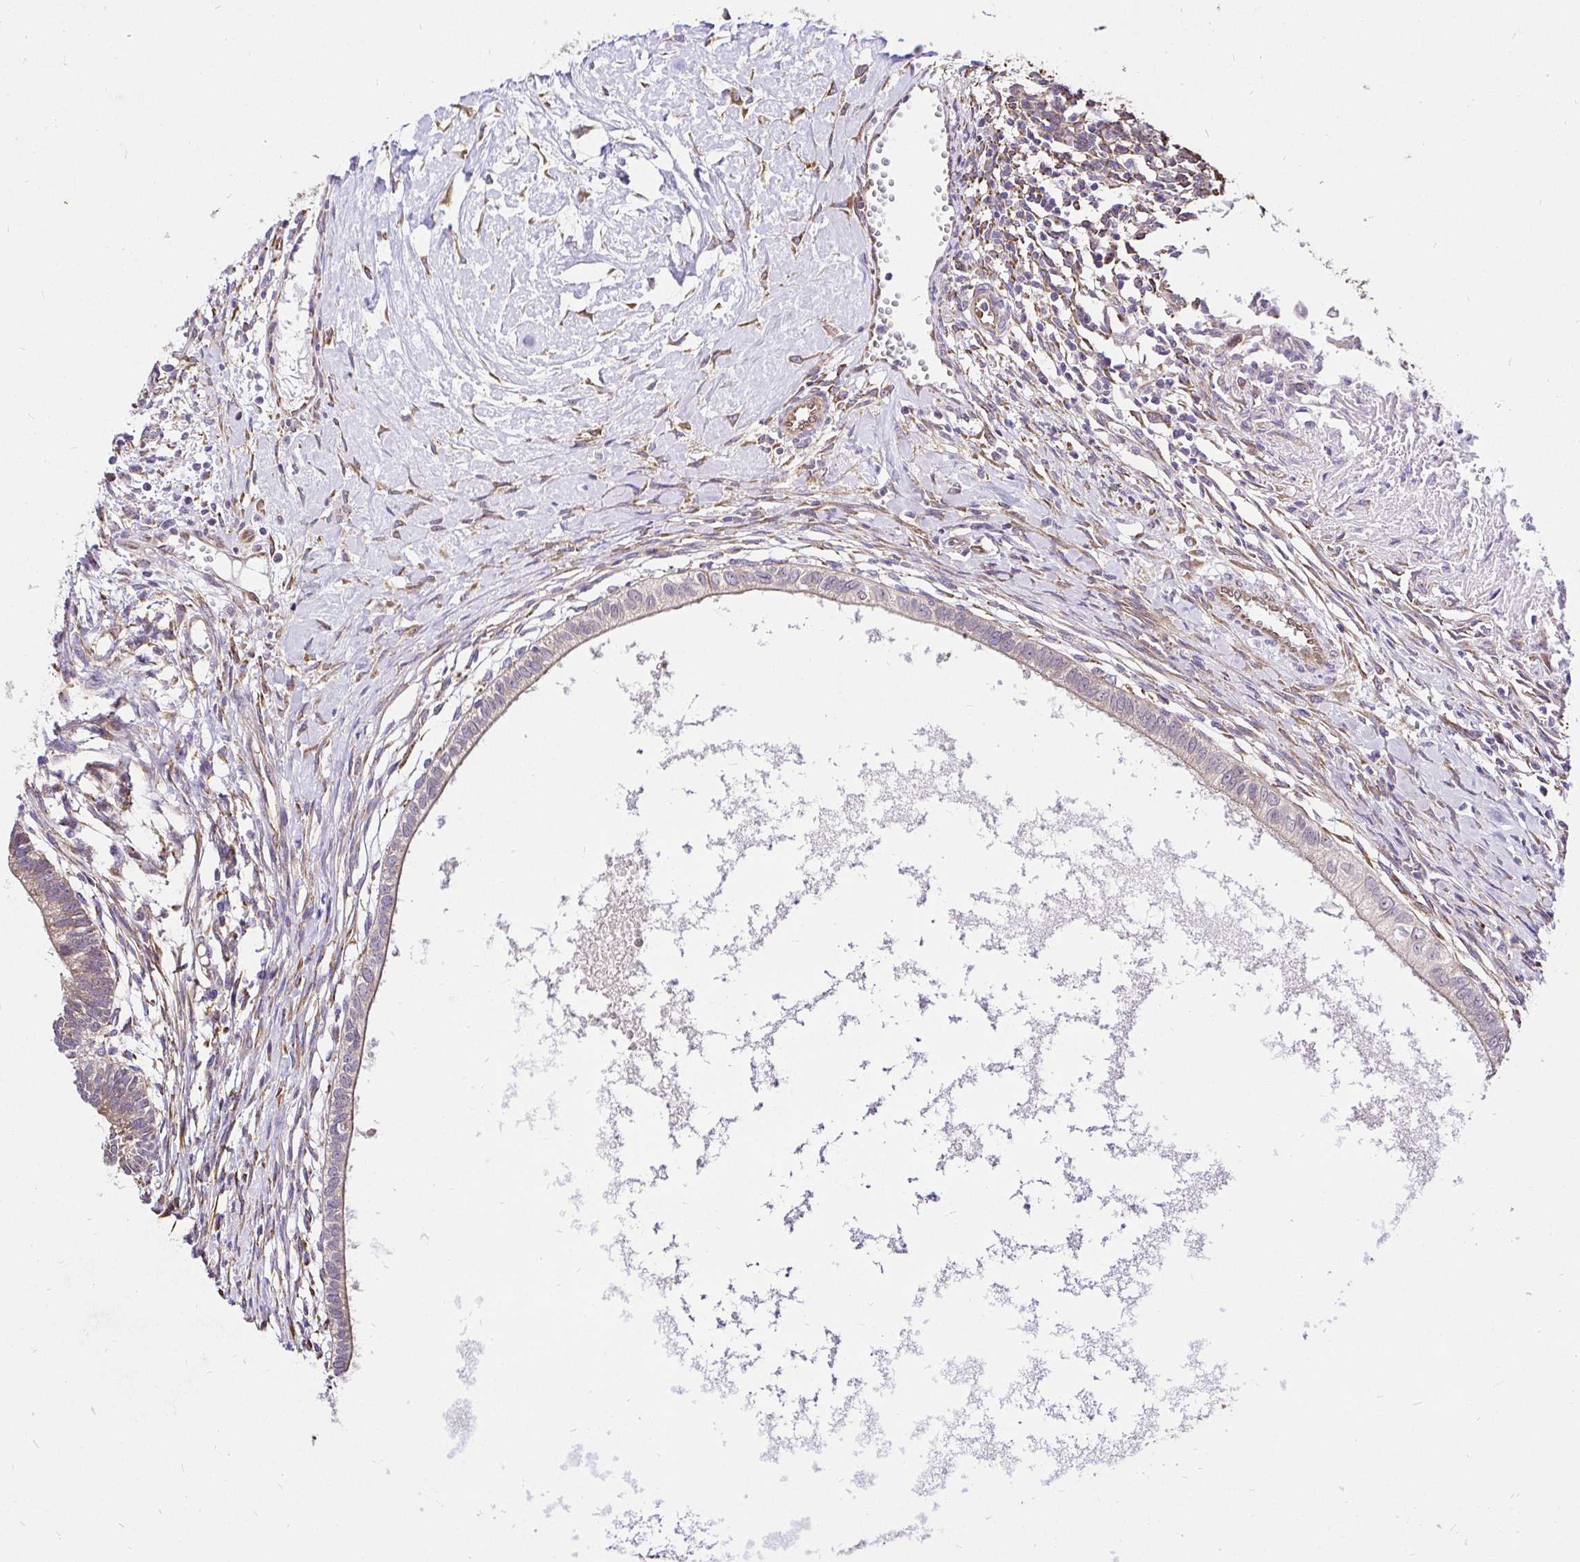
{"staining": {"intensity": "moderate", "quantity": "25%-75%", "location": "cytoplasmic/membranous"}, "tissue": "testis cancer", "cell_type": "Tumor cells", "image_type": "cancer", "snomed": [{"axis": "morphology", "description": "Carcinoma, Embryonal, NOS"}, {"axis": "topography", "description": "Testis"}], "caption": "The immunohistochemical stain shows moderate cytoplasmic/membranous expression in tumor cells of testis cancer (embryonal carcinoma) tissue.", "gene": "CCDC122", "patient": {"sex": "male", "age": 37}}